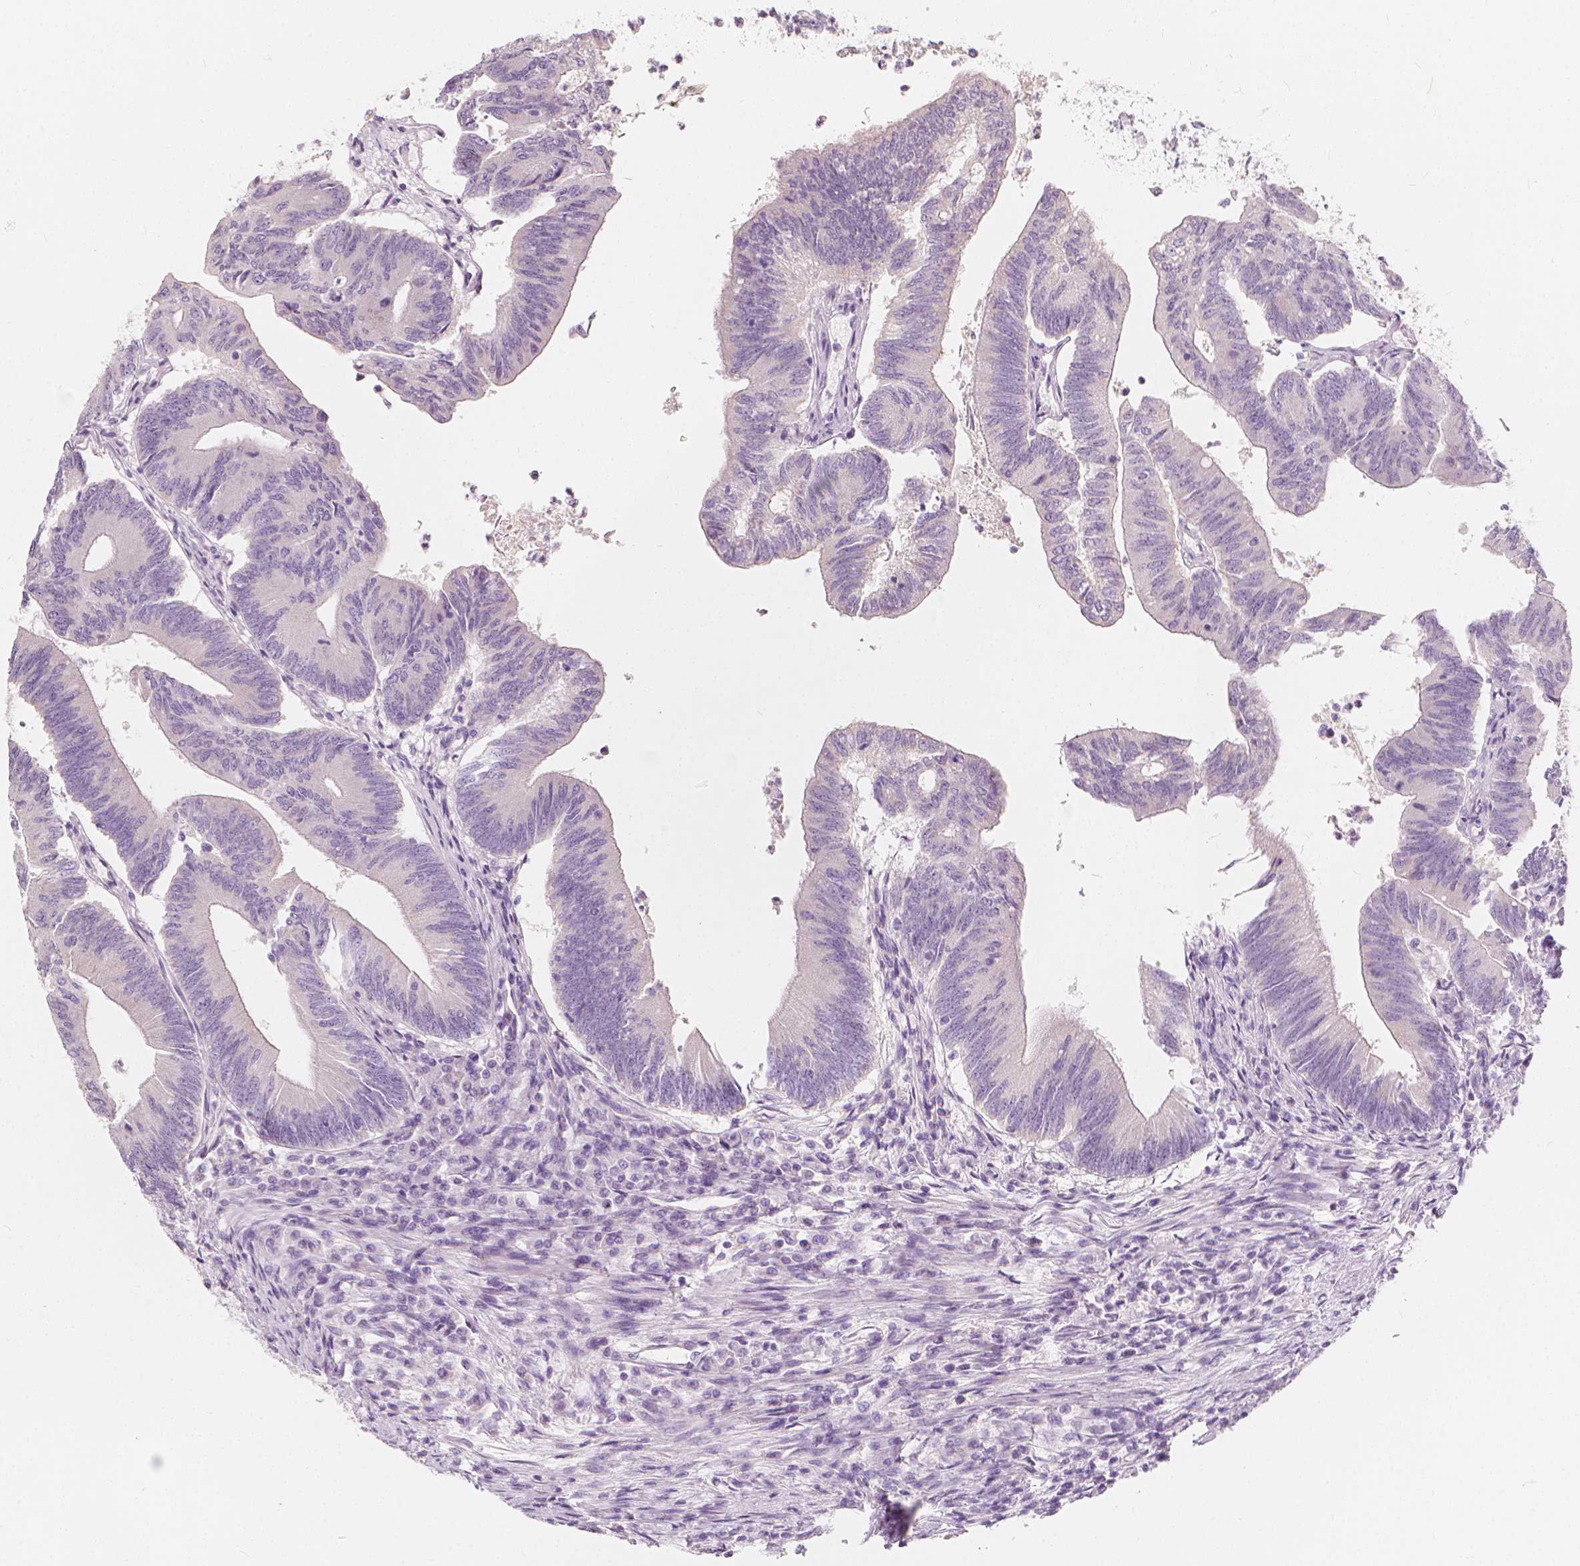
{"staining": {"intensity": "negative", "quantity": "none", "location": "none"}, "tissue": "colorectal cancer", "cell_type": "Tumor cells", "image_type": "cancer", "snomed": [{"axis": "morphology", "description": "Adenocarcinoma, NOS"}, {"axis": "topography", "description": "Colon"}], "caption": "This is an IHC photomicrograph of human adenocarcinoma (colorectal). There is no staining in tumor cells.", "gene": "RBFOX1", "patient": {"sex": "female", "age": 70}}